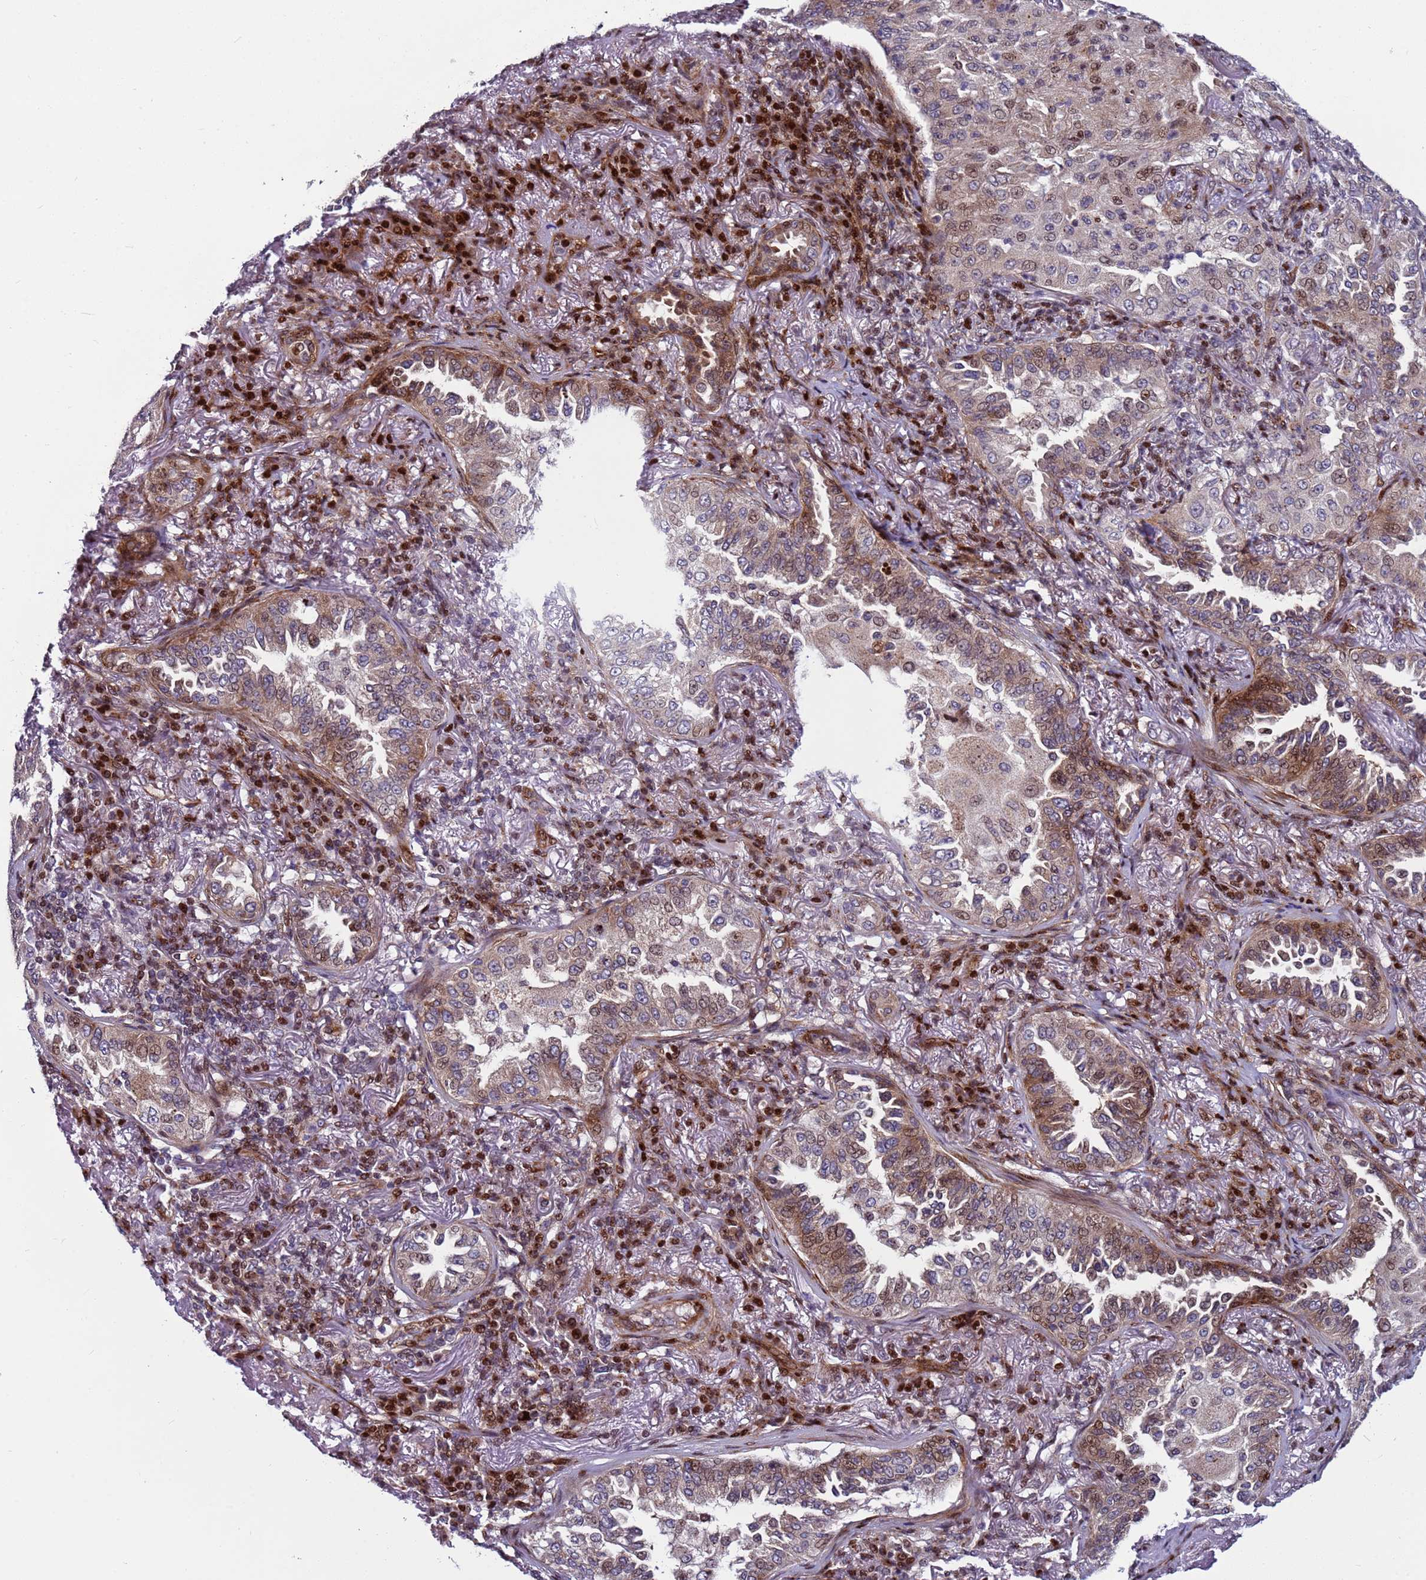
{"staining": {"intensity": "moderate", "quantity": "25%-75%", "location": "cytoplasmic/membranous,nuclear"}, "tissue": "lung cancer", "cell_type": "Tumor cells", "image_type": "cancer", "snomed": [{"axis": "morphology", "description": "Adenocarcinoma, NOS"}, {"axis": "topography", "description": "Lung"}], "caption": "Tumor cells display medium levels of moderate cytoplasmic/membranous and nuclear expression in approximately 25%-75% of cells in human adenocarcinoma (lung).", "gene": "WBP11", "patient": {"sex": "female", "age": 69}}